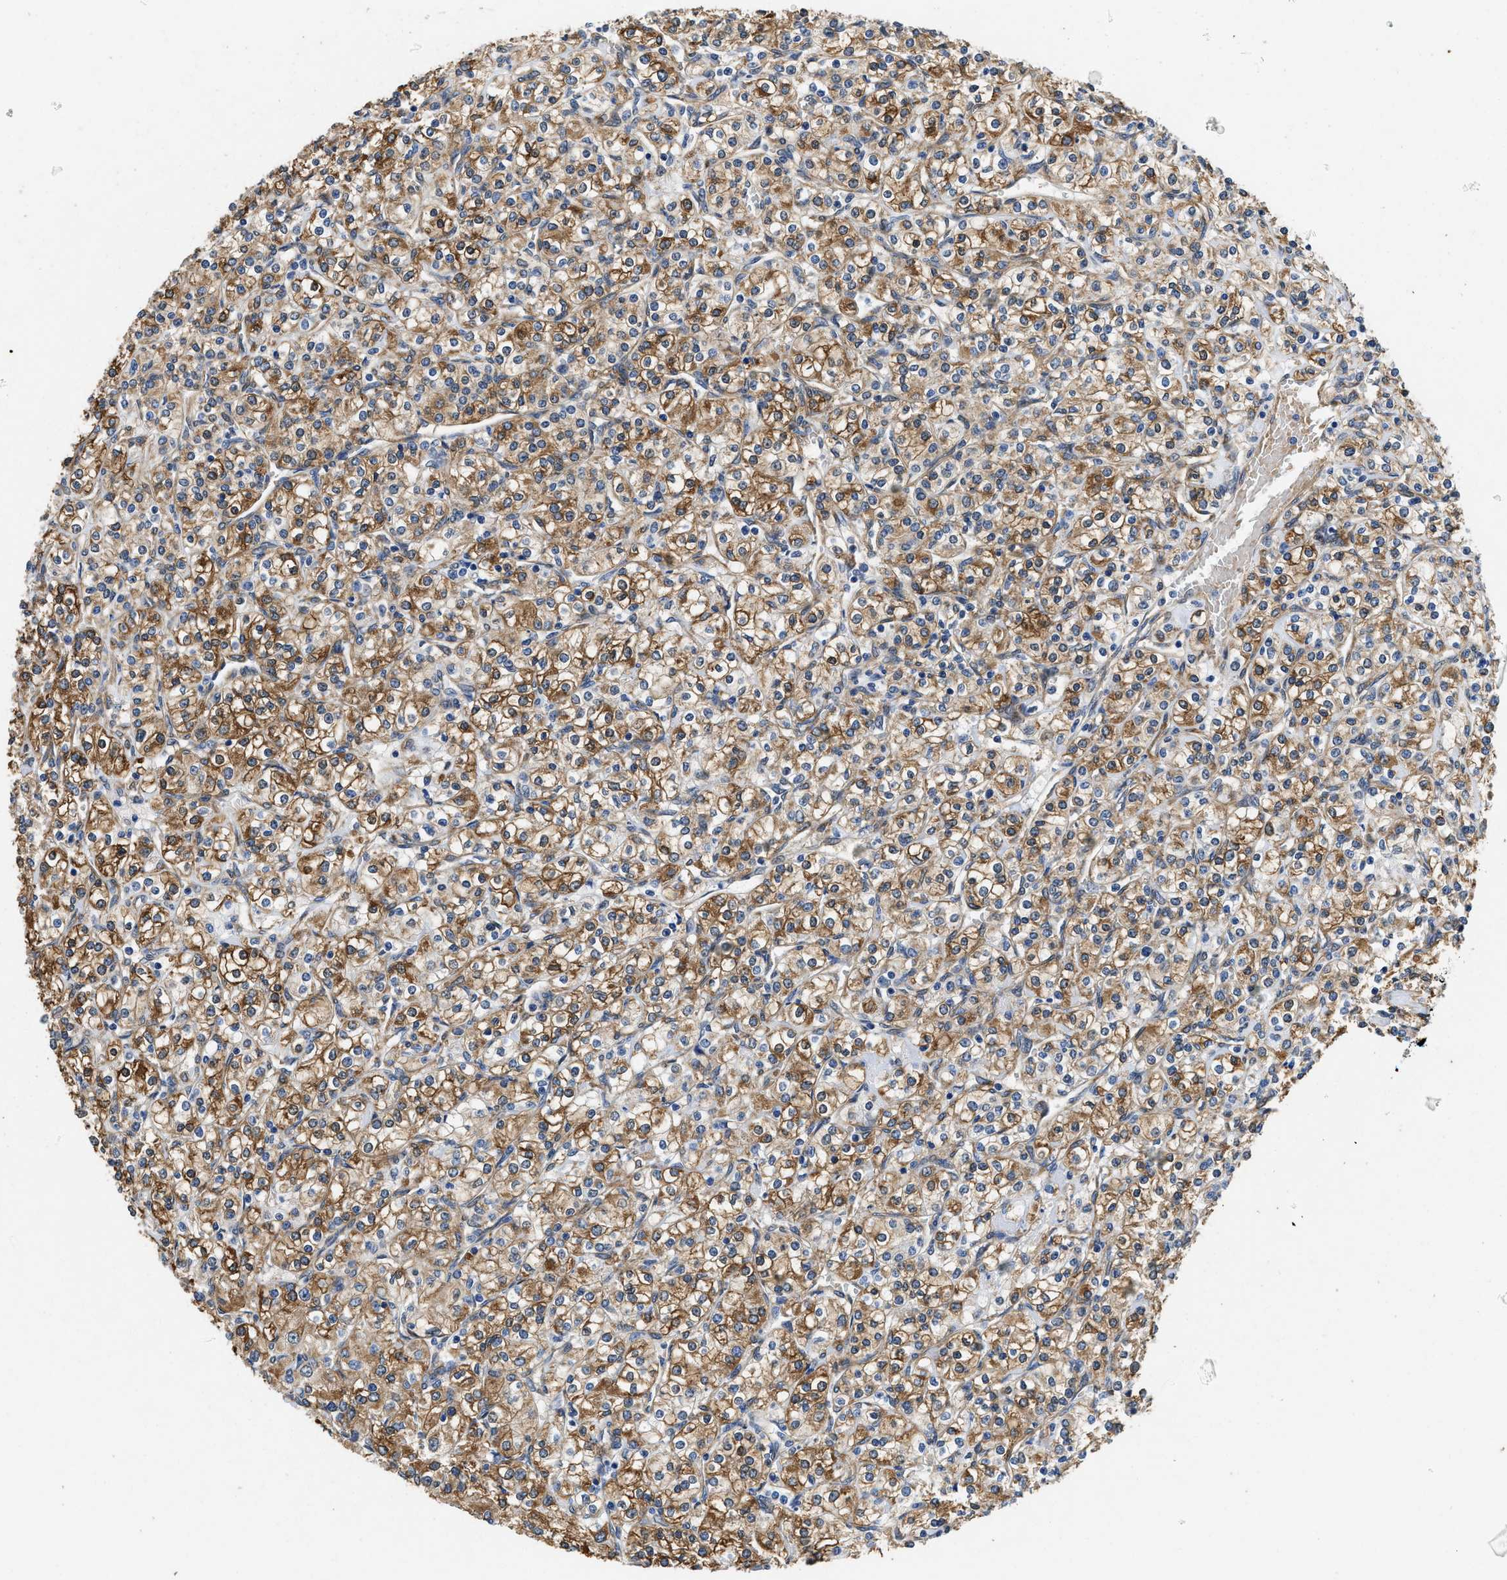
{"staining": {"intensity": "moderate", "quantity": ">75%", "location": "cytoplasmic/membranous"}, "tissue": "renal cancer", "cell_type": "Tumor cells", "image_type": "cancer", "snomed": [{"axis": "morphology", "description": "Adenocarcinoma, NOS"}, {"axis": "topography", "description": "Kidney"}], "caption": "Human renal cancer stained with a protein marker displays moderate staining in tumor cells.", "gene": "RAPH1", "patient": {"sex": "male", "age": 77}}